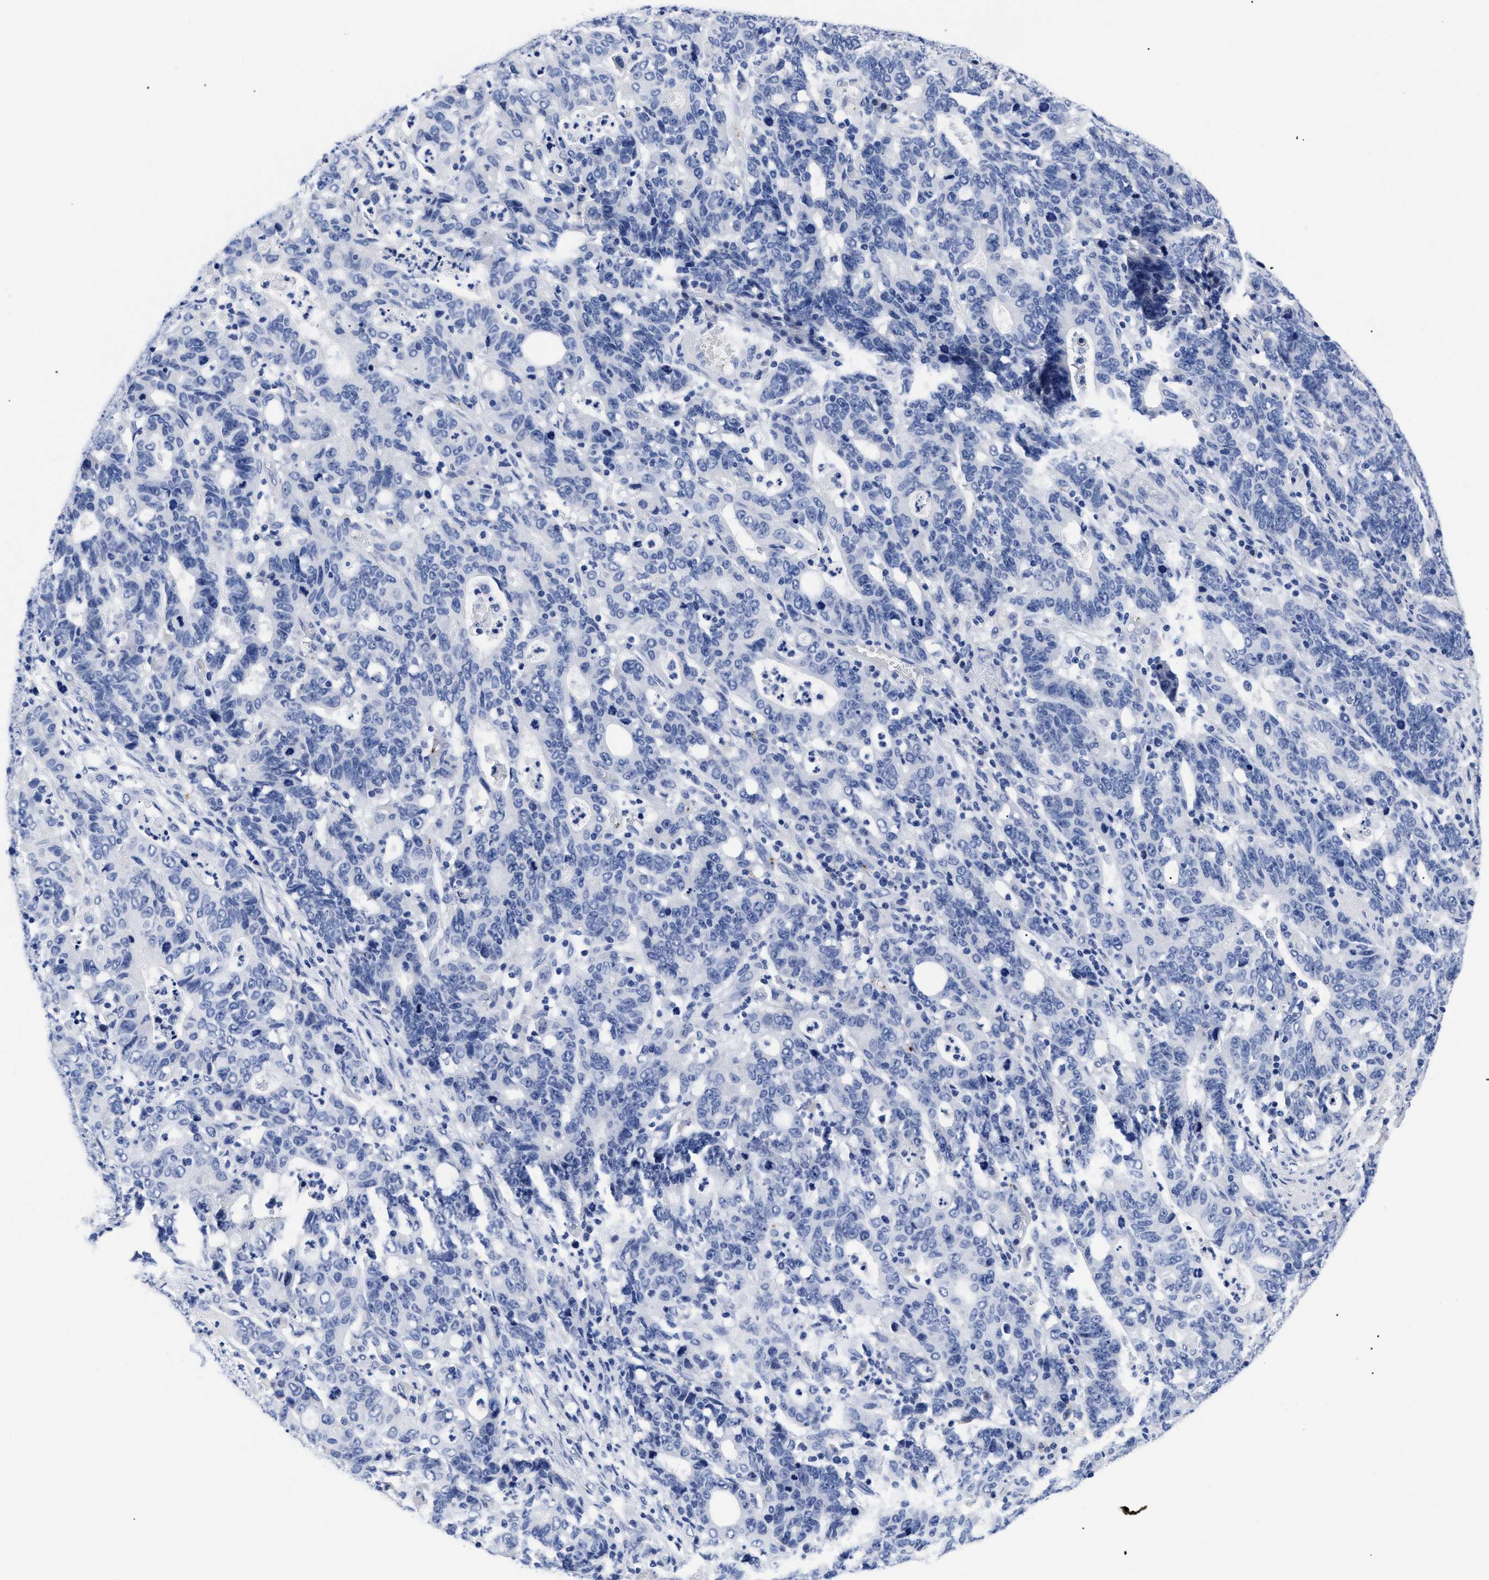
{"staining": {"intensity": "negative", "quantity": "none", "location": "none"}, "tissue": "stomach cancer", "cell_type": "Tumor cells", "image_type": "cancer", "snomed": [{"axis": "morphology", "description": "Adenocarcinoma, NOS"}, {"axis": "topography", "description": "Stomach, upper"}], "caption": "High power microscopy image of an immunohistochemistry image of stomach cancer, revealing no significant positivity in tumor cells.", "gene": "TREML1", "patient": {"sex": "male", "age": 69}}